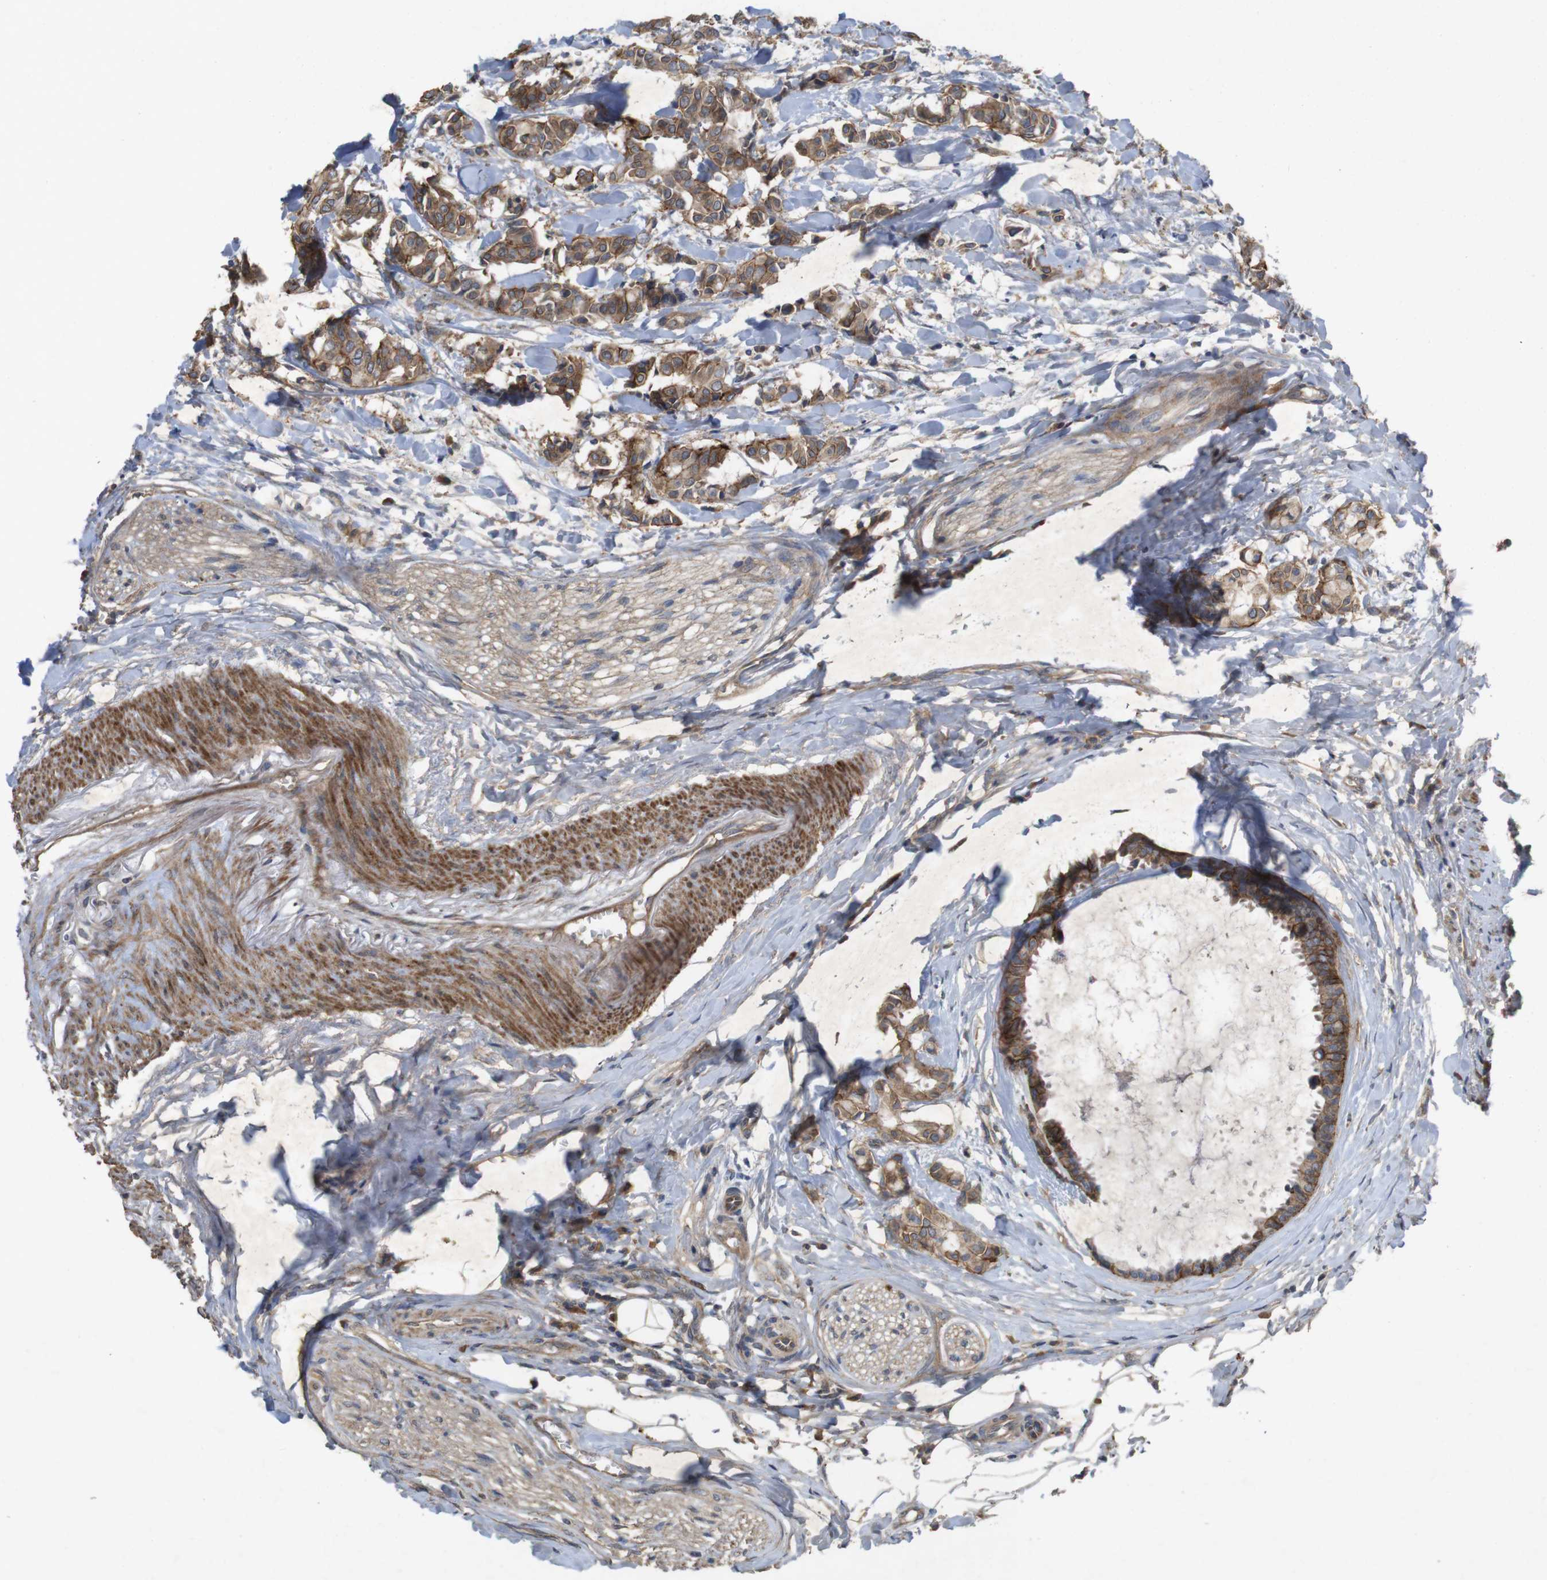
{"staining": {"intensity": "moderate", "quantity": ">75%", "location": "cytoplasmic/membranous"}, "tissue": "head and neck cancer", "cell_type": "Tumor cells", "image_type": "cancer", "snomed": [{"axis": "morphology", "description": "Adenocarcinoma, NOS"}, {"axis": "topography", "description": "Salivary gland"}, {"axis": "topography", "description": "Head-Neck"}], "caption": "High-magnification brightfield microscopy of head and neck adenocarcinoma stained with DAB (brown) and counterstained with hematoxylin (blue). tumor cells exhibit moderate cytoplasmic/membranous expression is present in about>75% of cells.", "gene": "KCNS3", "patient": {"sex": "female", "age": 59}}